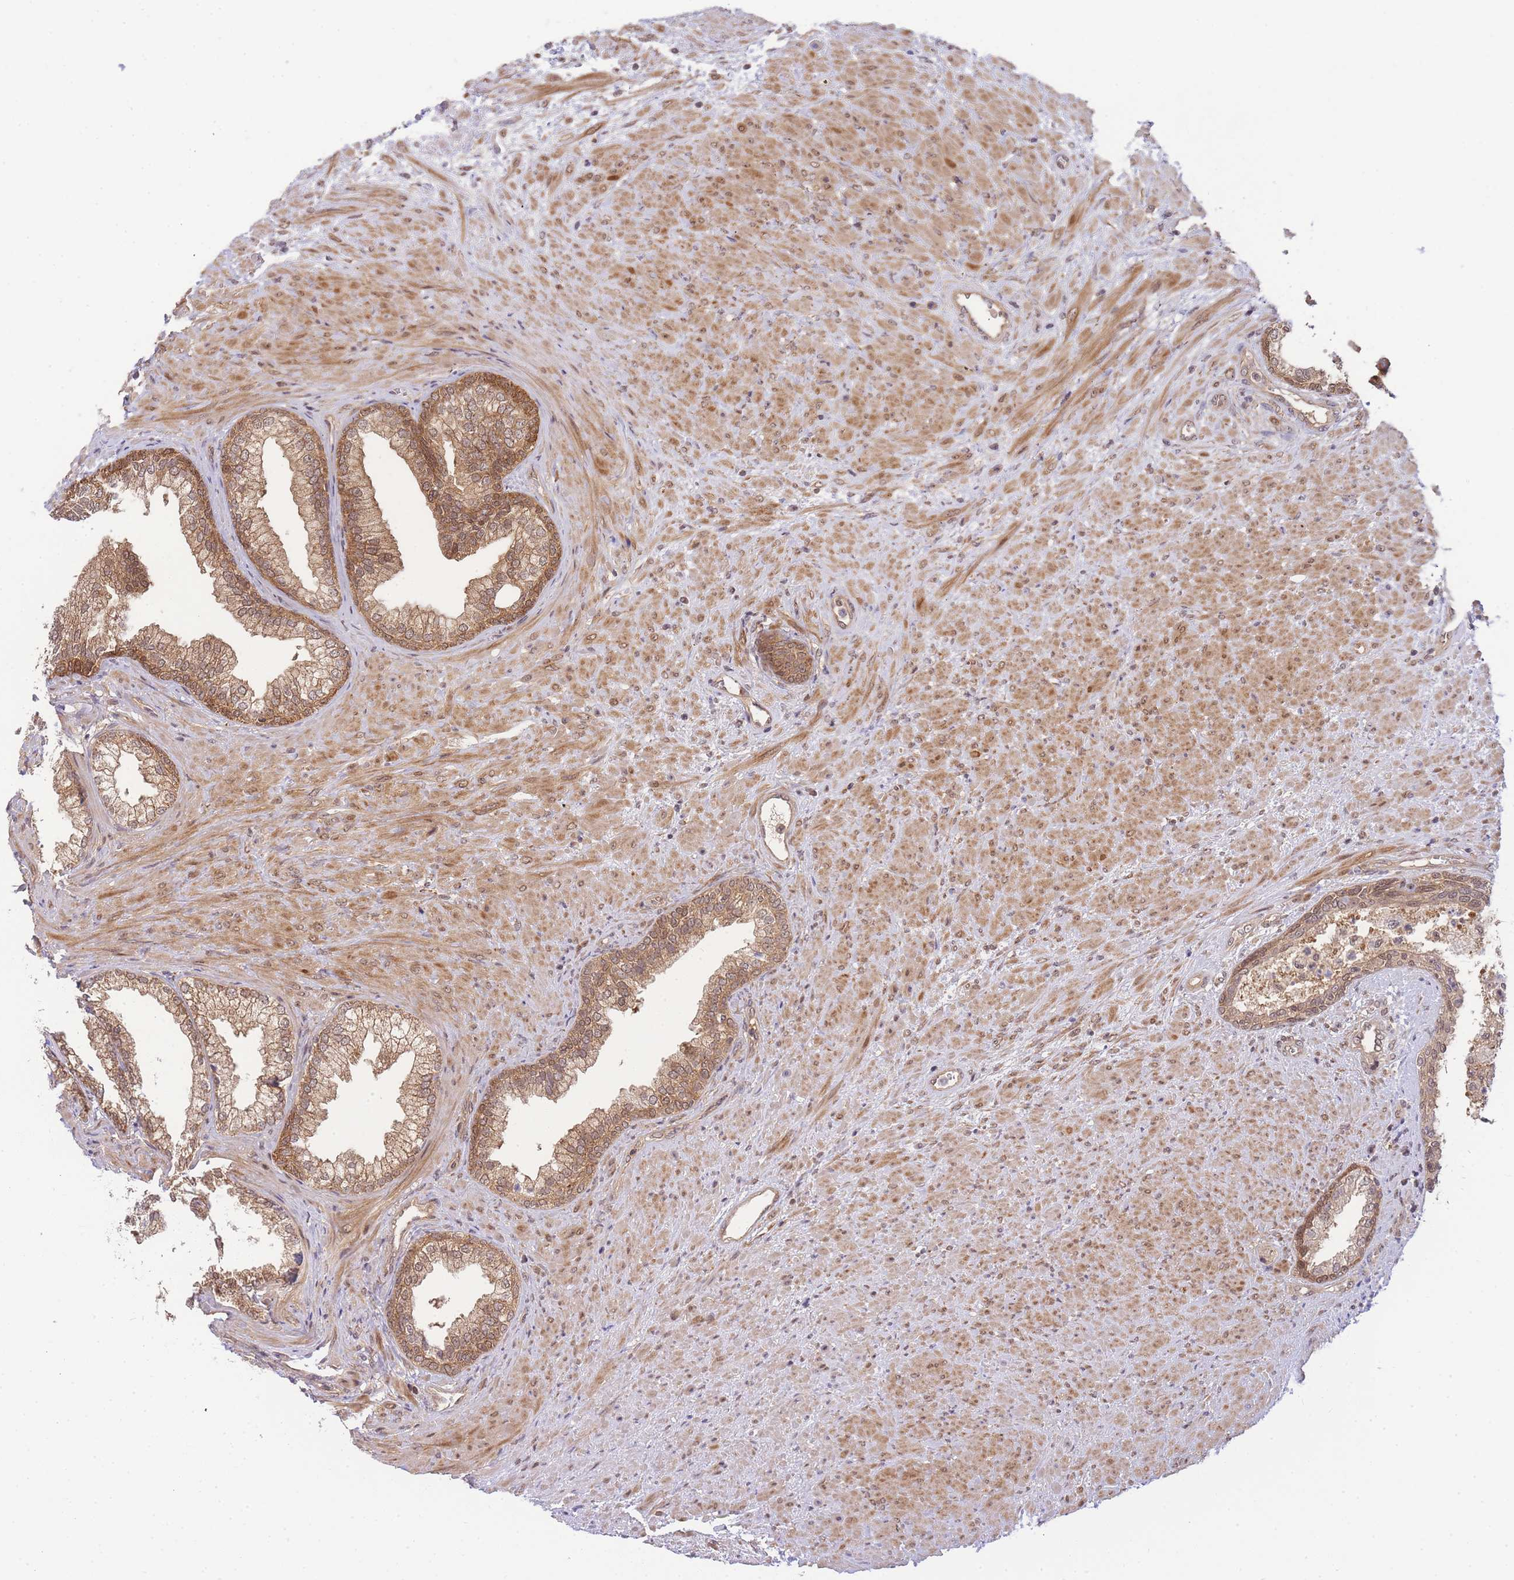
{"staining": {"intensity": "moderate", "quantity": ">75%", "location": "cytoplasmic/membranous,nuclear"}, "tissue": "prostate", "cell_type": "Glandular cells", "image_type": "normal", "snomed": [{"axis": "morphology", "description": "Normal tissue, NOS"}, {"axis": "topography", "description": "Prostate"}], "caption": "A high-resolution image shows immunohistochemistry (IHC) staining of normal prostate, which displays moderate cytoplasmic/membranous,nuclear expression in approximately >75% of glandular cells. (DAB IHC with brightfield microscopy, high magnification).", "gene": "KIAA1191", "patient": {"sex": "male", "age": 76}}